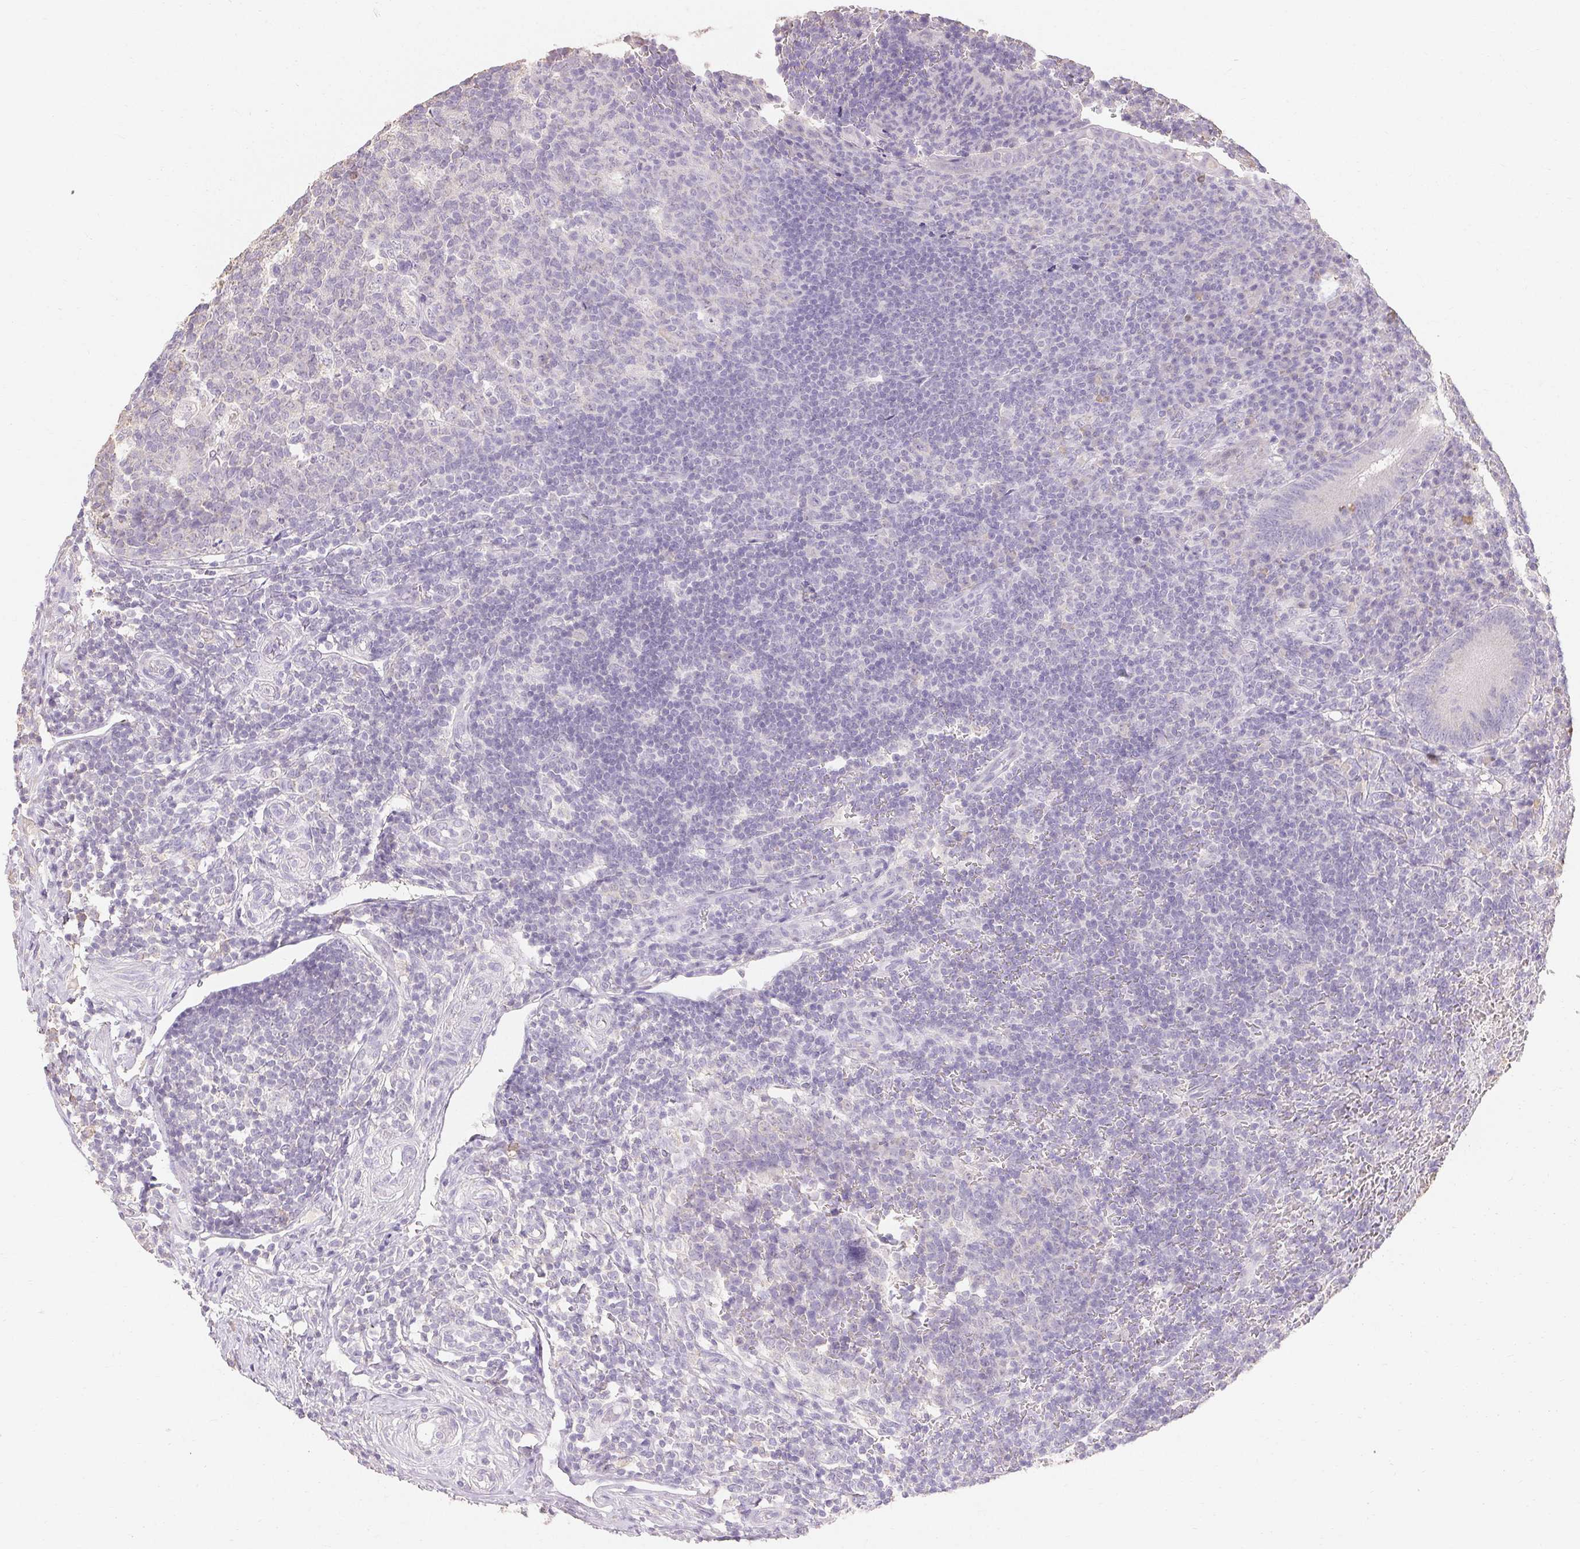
{"staining": {"intensity": "weak", "quantity": "<25%", "location": "cytoplasmic/membranous"}, "tissue": "appendix", "cell_type": "Glandular cells", "image_type": "normal", "snomed": [{"axis": "morphology", "description": "Normal tissue, NOS"}, {"axis": "topography", "description": "Appendix"}], "caption": "Micrograph shows no significant protein expression in glandular cells of normal appendix.", "gene": "MAP7D2", "patient": {"sex": "male", "age": 18}}